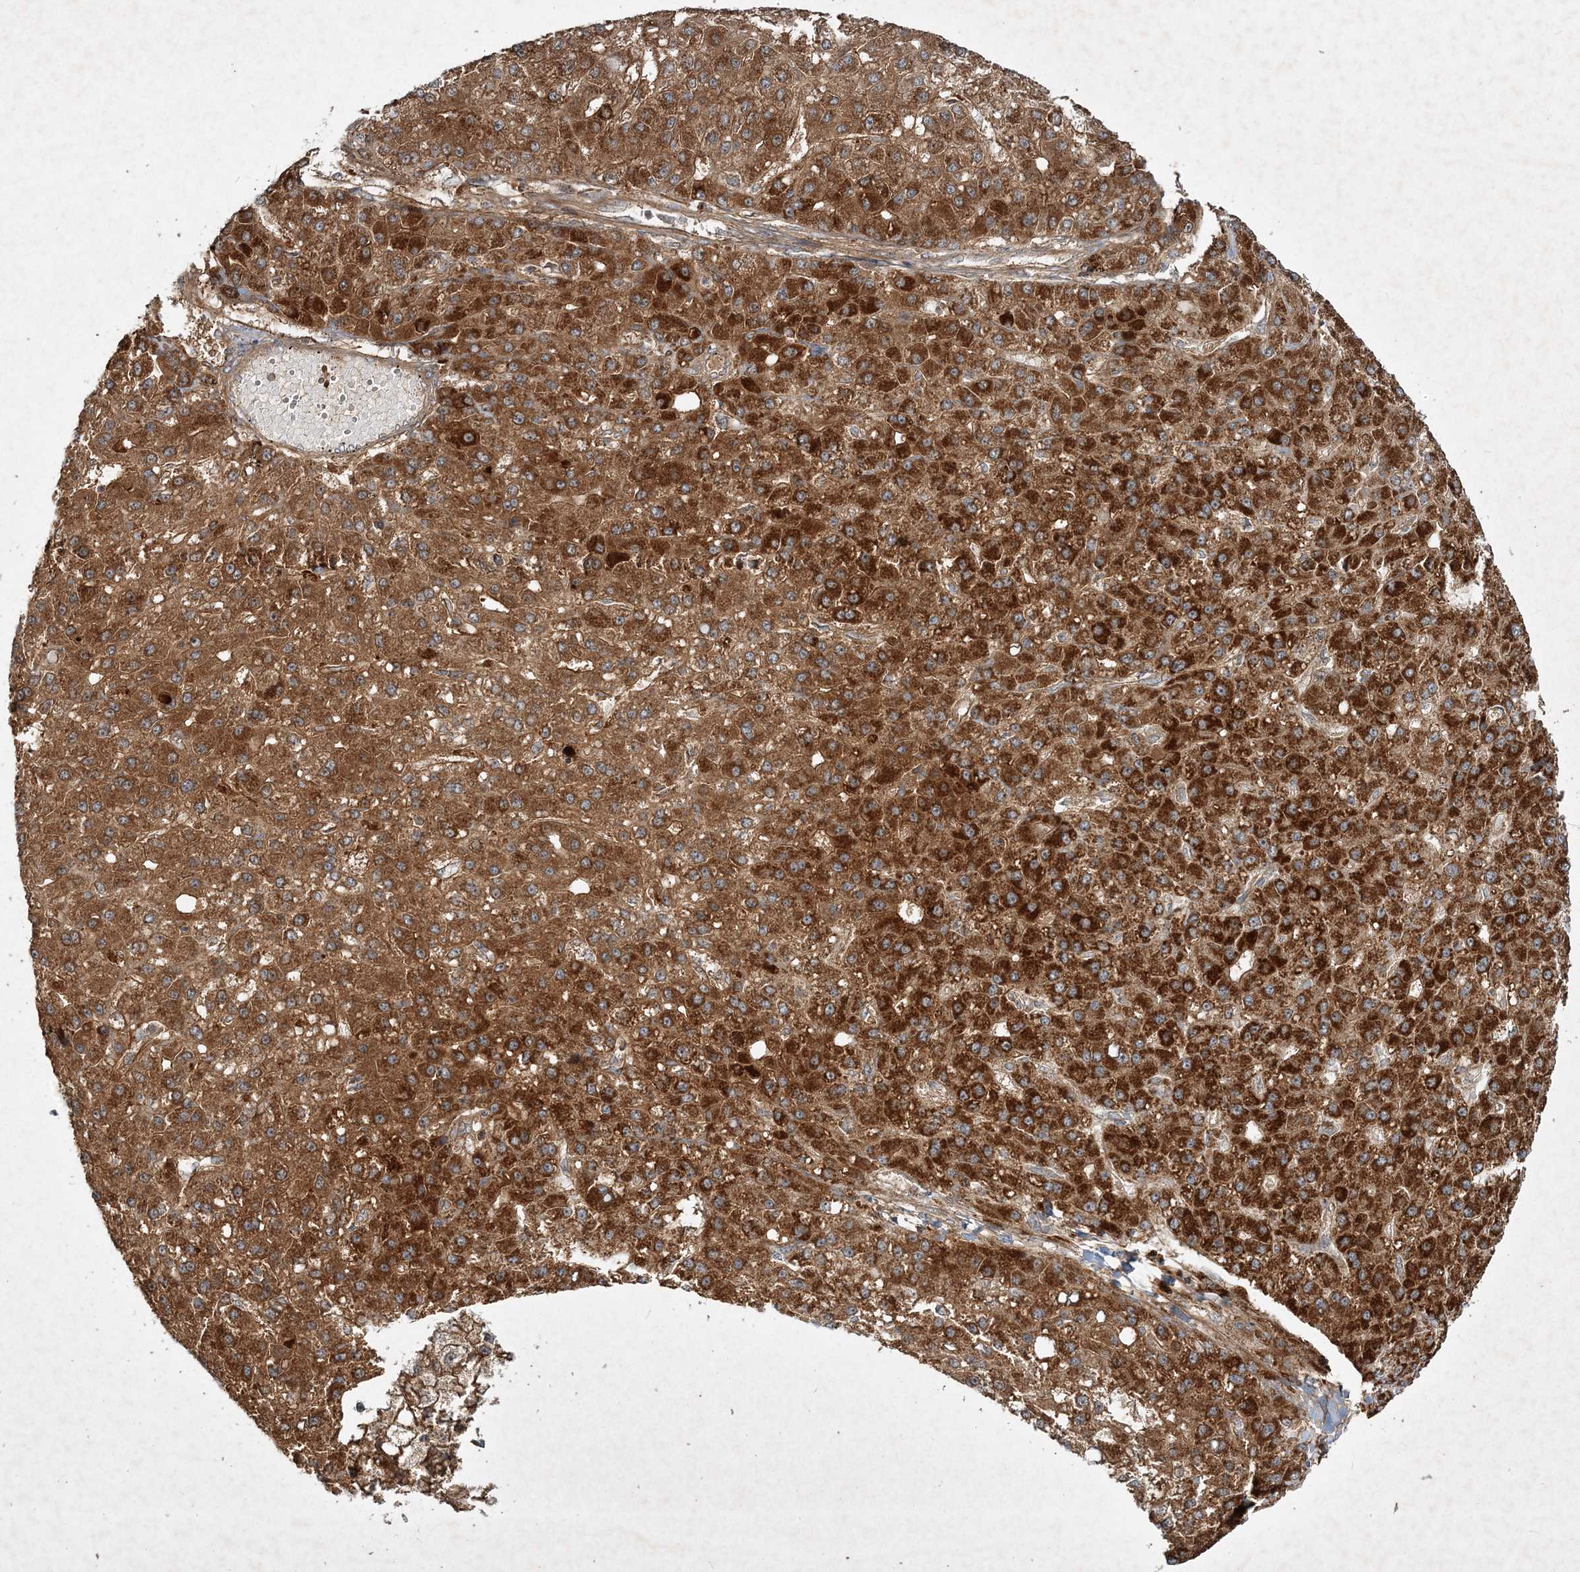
{"staining": {"intensity": "strong", "quantity": ">75%", "location": "cytoplasmic/membranous"}, "tissue": "liver cancer", "cell_type": "Tumor cells", "image_type": "cancer", "snomed": [{"axis": "morphology", "description": "Carcinoma, Hepatocellular, NOS"}, {"axis": "topography", "description": "Liver"}], "caption": "IHC (DAB) staining of liver cancer (hepatocellular carcinoma) reveals strong cytoplasmic/membranous protein staining in approximately >75% of tumor cells.", "gene": "MOCS2", "patient": {"sex": "male", "age": 67}}